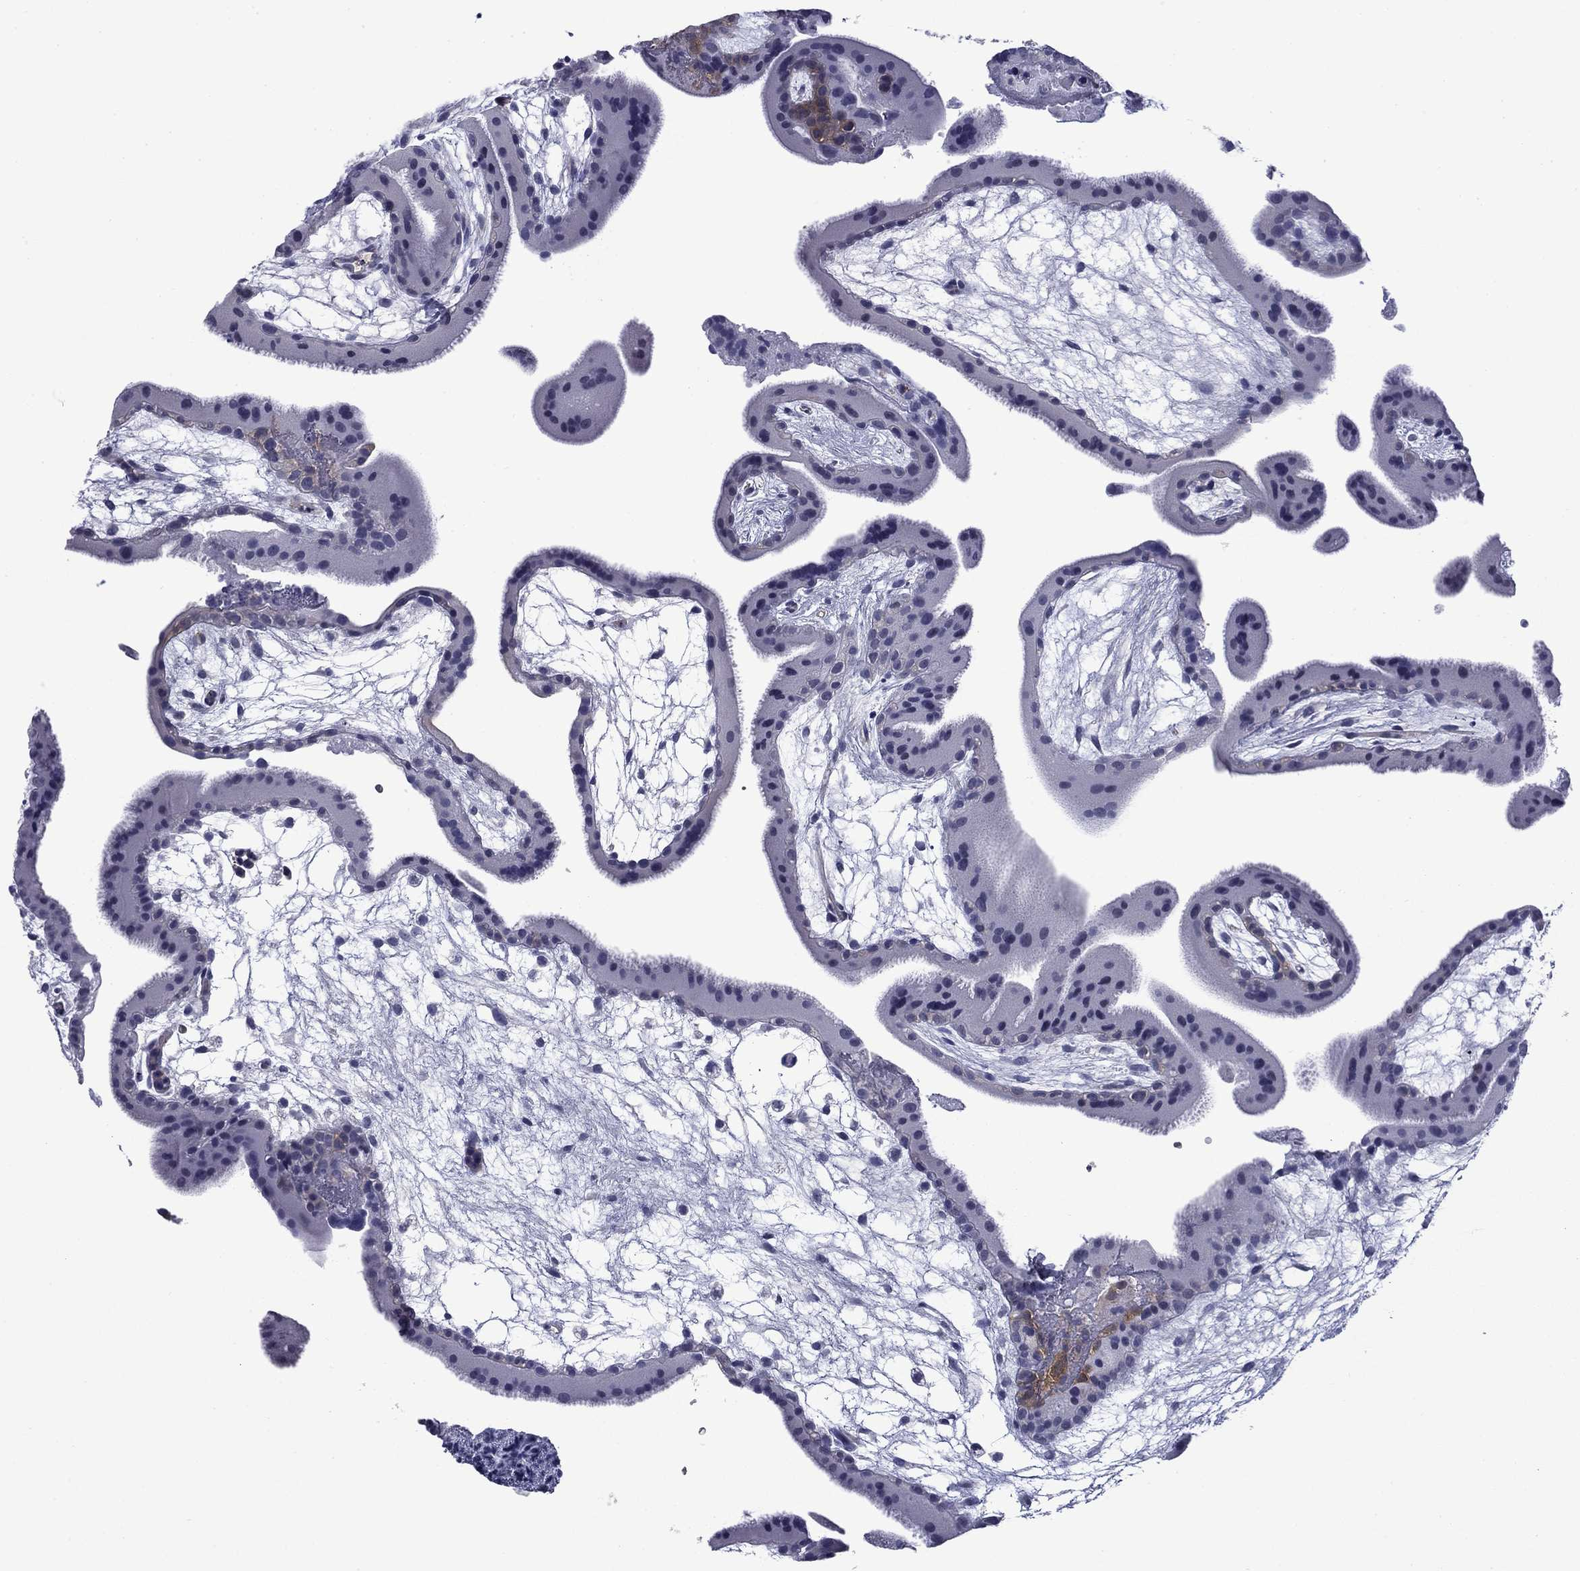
{"staining": {"intensity": "negative", "quantity": "none", "location": "none"}, "tissue": "placenta", "cell_type": "Decidual cells", "image_type": "normal", "snomed": [{"axis": "morphology", "description": "Normal tissue, NOS"}, {"axis": "topography", "description": "Placenta"}], "caption": "DAB immunohistochemical staining of benign placenta shows no significant positivity in decidual cells.", "gene": "BCL2L14", "patient": {"sex": "female", "age": 19}}